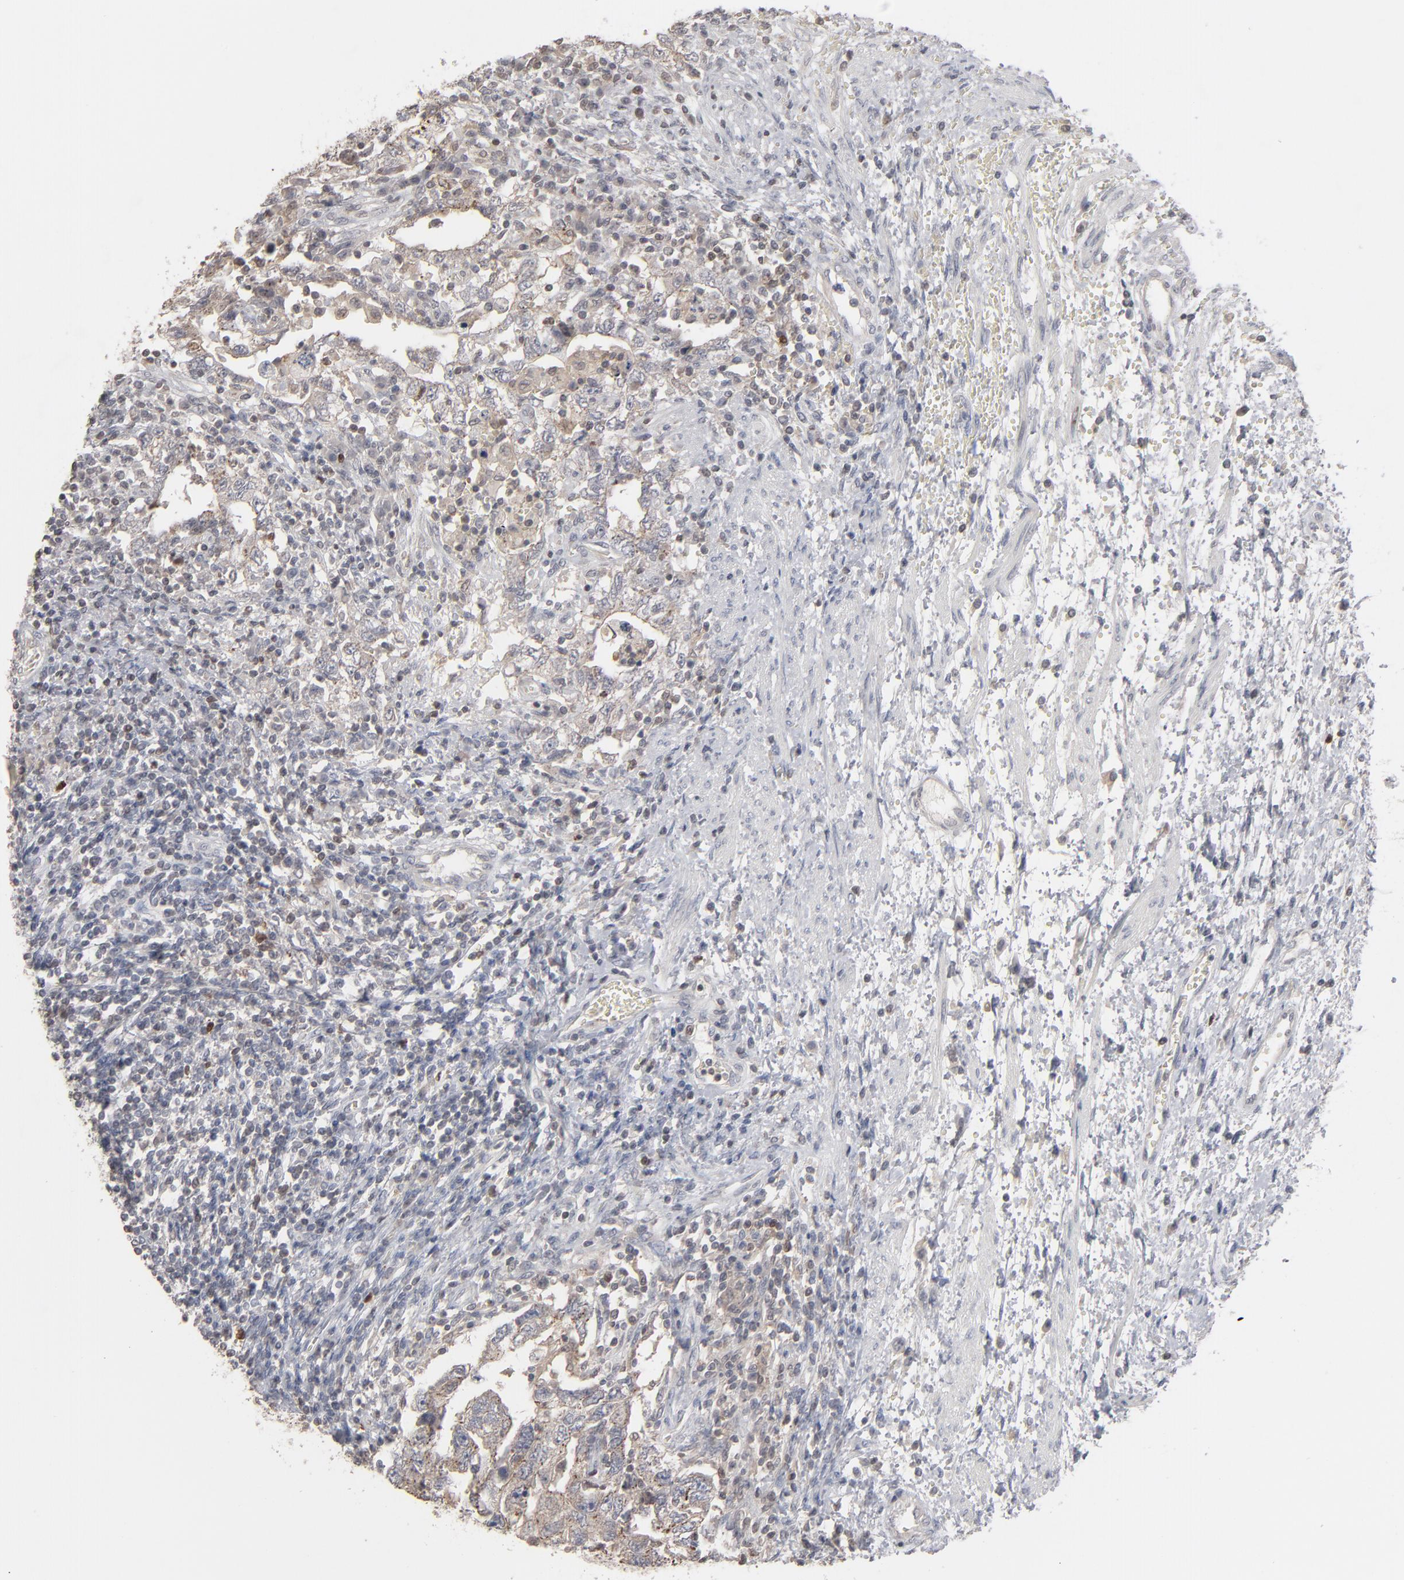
{"staining": {"intensity": "weak", "quantity": ">75%", "location": "cytoplasmic/membranous"}, "tissue": "testis cancer", "cell_type": "Tumor cells", "image_type": "cancer", "snomed": [{"axis": "morphology", "description": "Carcinoma, Embryonal, NOS"}, {"axis": "topography", "description": "Testis"}], "caption": "This is a micrograph of immunohistochemistry (IHC) staining of testis cancer, which shows weak staining in the cytoplasmic/membranous of tumor cells.", "gene": "STAT4", "patient": {"sex": "male", "age": 26}}